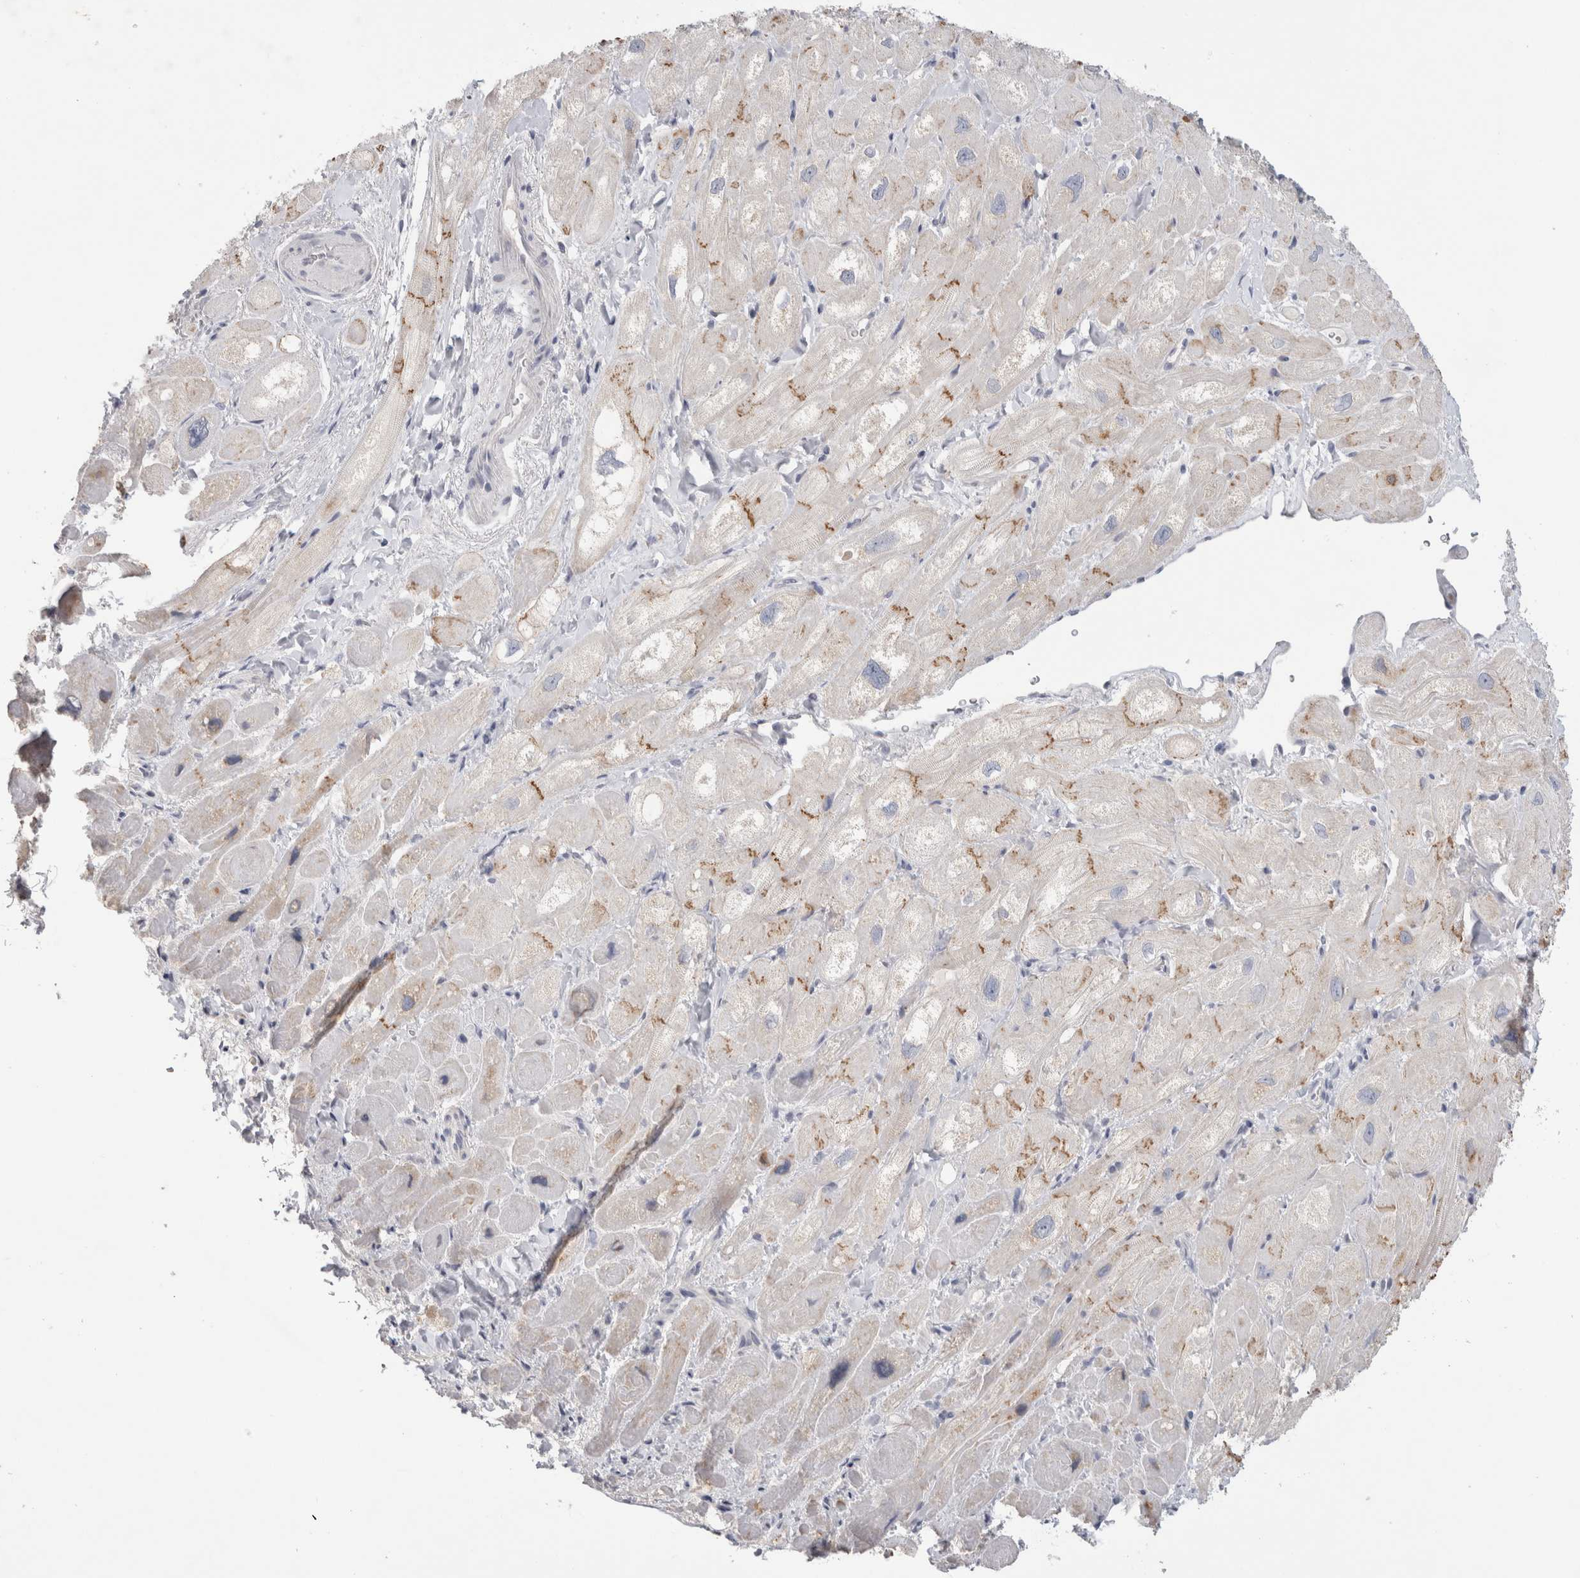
{"staining": {"intensity": "moderate", "quantity": "<25%", "location": "cytoplasmic/membranous"}, "tissue": "heart muscle", "cell_type": "Cardiomyocytes", "image_type": "normal", "snomed": [{"axis": "morphology", "description": "Normal tissue, NOS"}, {"axis": "topography", "description": "Heart"}], "caption": "Protein staining shows moderate cytoplasmic/membranous staining in about <25% of cardiomyocytes in unremarkable heart muscle. (DAB (3,3'-diaminobenzidine) IHC, brown staining for protein, blue staining for nuclei).", "gene": "TONSL", "patient": {"sex": "male", "age": 49}}